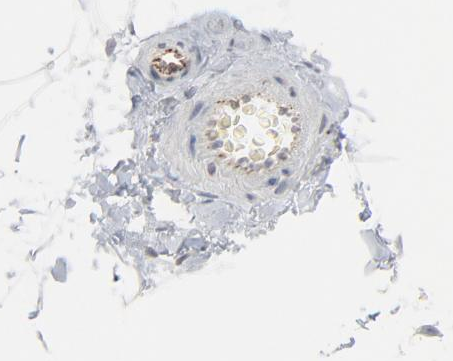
{"staining": {"intensity": "negative", "quantity": "none", "location": "none"}, "tissue": "adipose tissue", "cell_type": "Adipocytes", "image_type": "normal", "snomed": [{"axis": "morphology", "description": "Normal tissue, NOS"}, {"axis": "morphology", "description": "Duct carcinoma"}, {"axis": "topography", "description": "Breast"}, {"axis": "topography", "description": "Adipose tissue"}], "caption": "The immunohistochemistry micrograph has no significant staining in adipocytes of adipose tissue. (DAB (3,3'-diaminobenzidine) IHC visualized using brightfield microscopy, high magnification).", "gene": "ITPR3", "patient": {"sex": "female", "age": 37}}